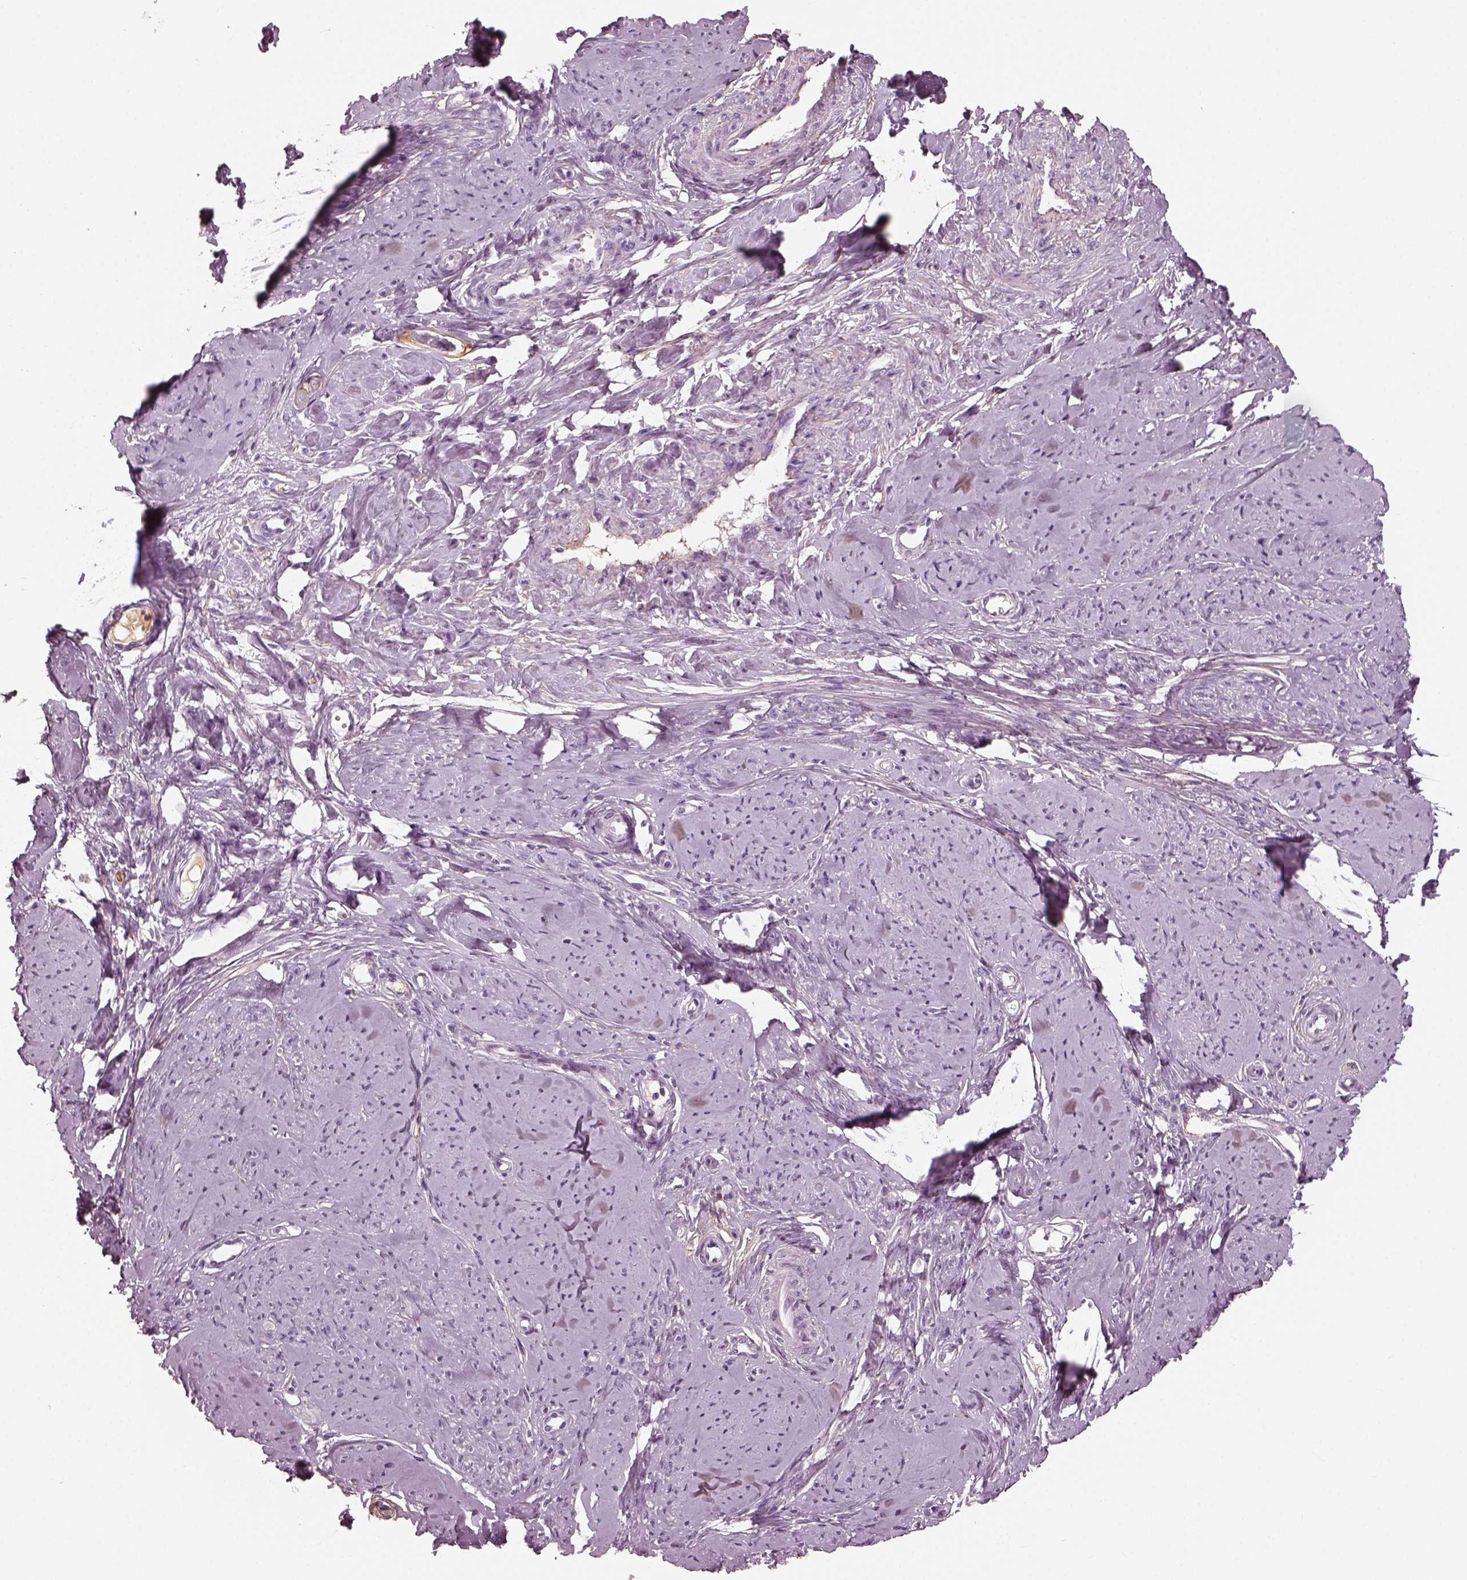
{"staining": {"intensity": "negative", "quantity": "none", "location": "none"}, "tissue": "smooth muscle", "cell_type": "Smooth muscle cells", "image_type": "normal", "snomed": [{"axis": "morphology", "description": "Normal tissue, NOS"}, {"axis": "topography", "description": "Smooth muscle"}], "caption": "IHC photomicrograph of normal human smooth muscle stained for a protein (brown), which exhibits no expression in smooth muscle cells. (DAB (3,3'-diaminobenzidine) IHC visualized using brightfield microscopy, high magnification).", "gene": "TRIM69", "patient": {"sex": "female", "age": 48}}